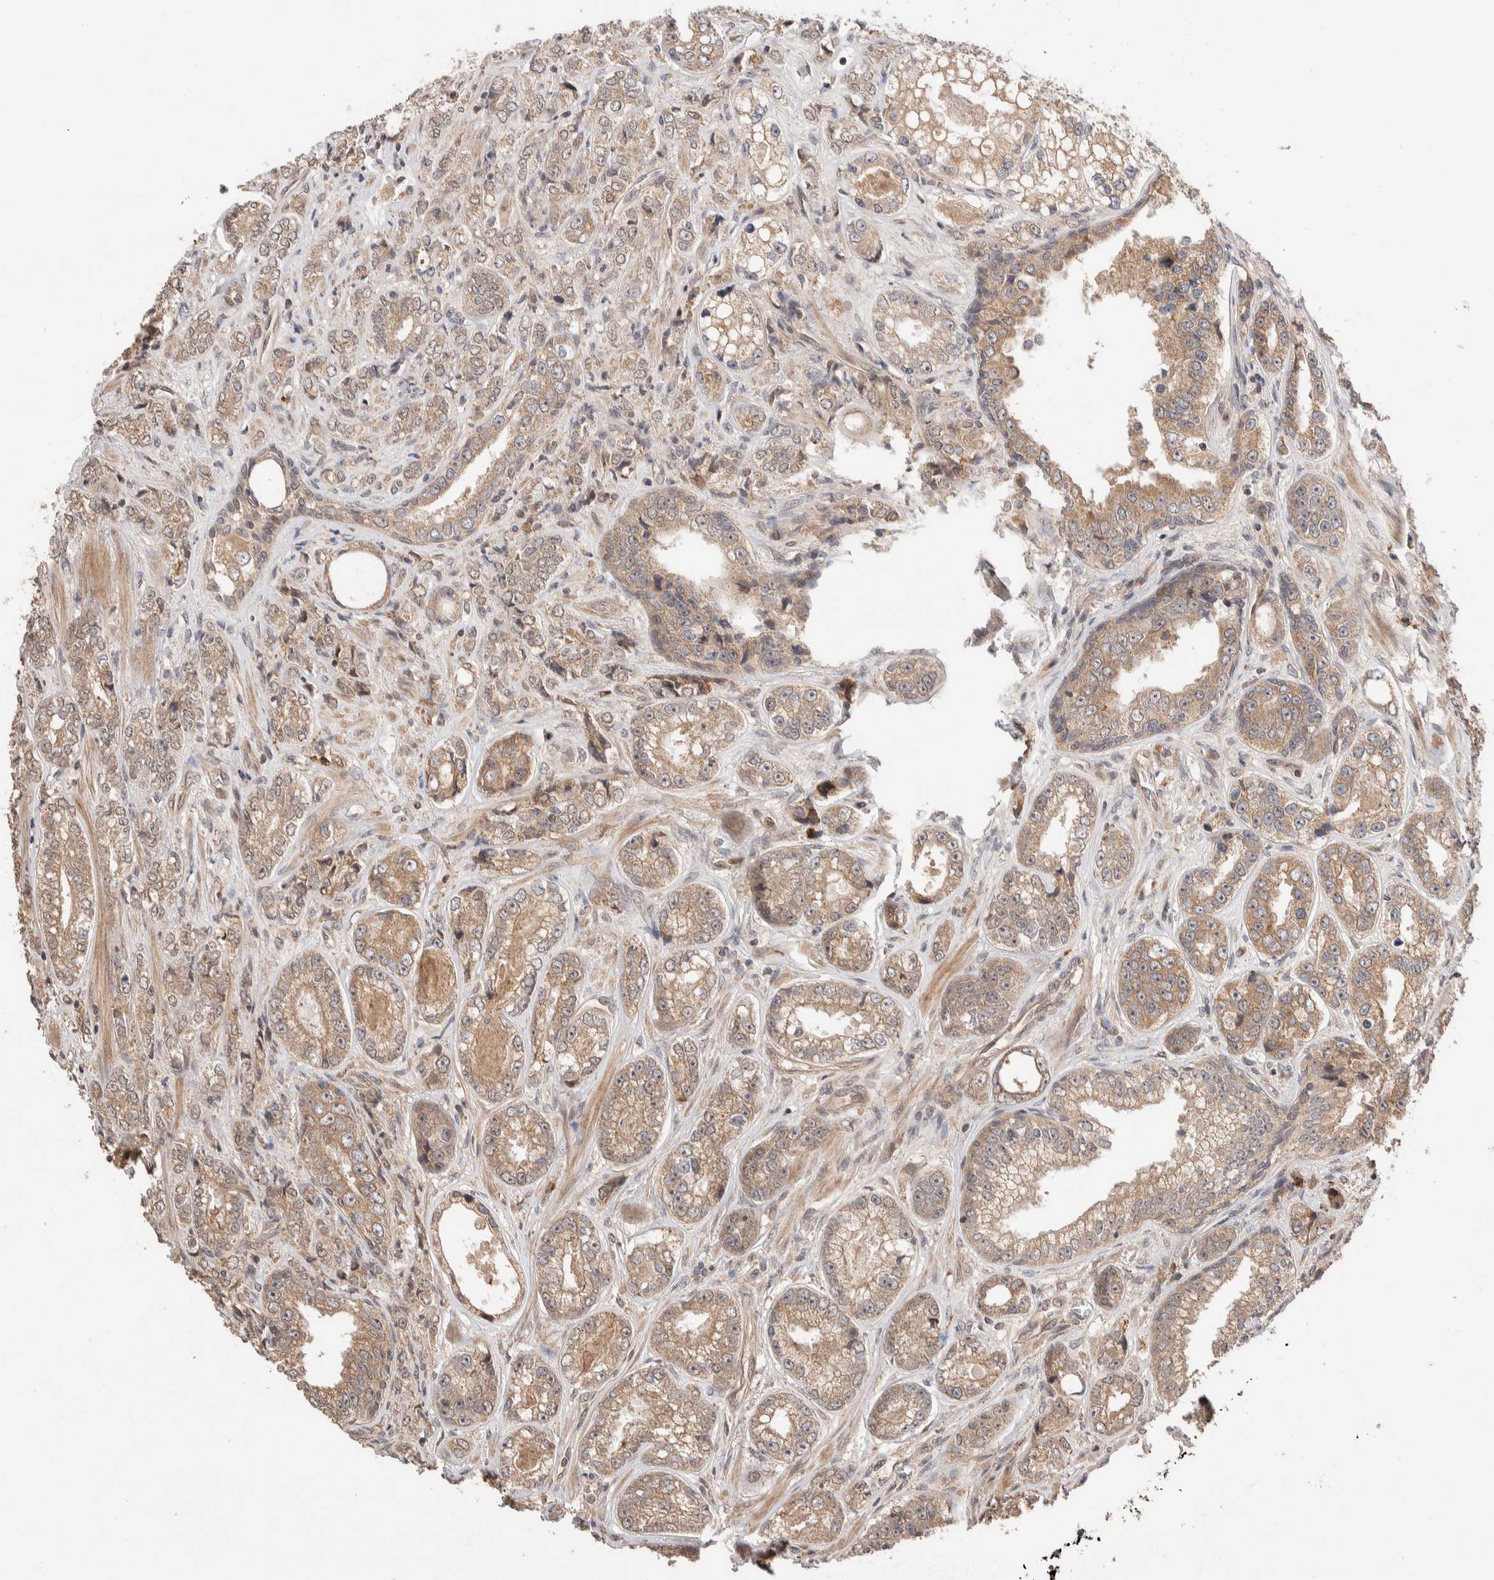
{"staining": {"intensity": "moderate", "quantity": ">75%", "location": "cytoplasmic/membranous,nuclear"}, "tissue": "prostate cancer", "cell_type": "Tumor cells", "image_type": "cancer", "snomed": [{"axis": "morphology", "description": "Adenocarcinoma, High grade"}, {"axis": "topography", "description": "Prostate"}], "caption": "Brown immunohistochemical staining in prostate cancer reveals moderate cytoplasmic/membranous and nuclear staining in about >75% of tumor cells.", "gene": "PRDM15", "patient": {"sex": "male", "age": 61}}